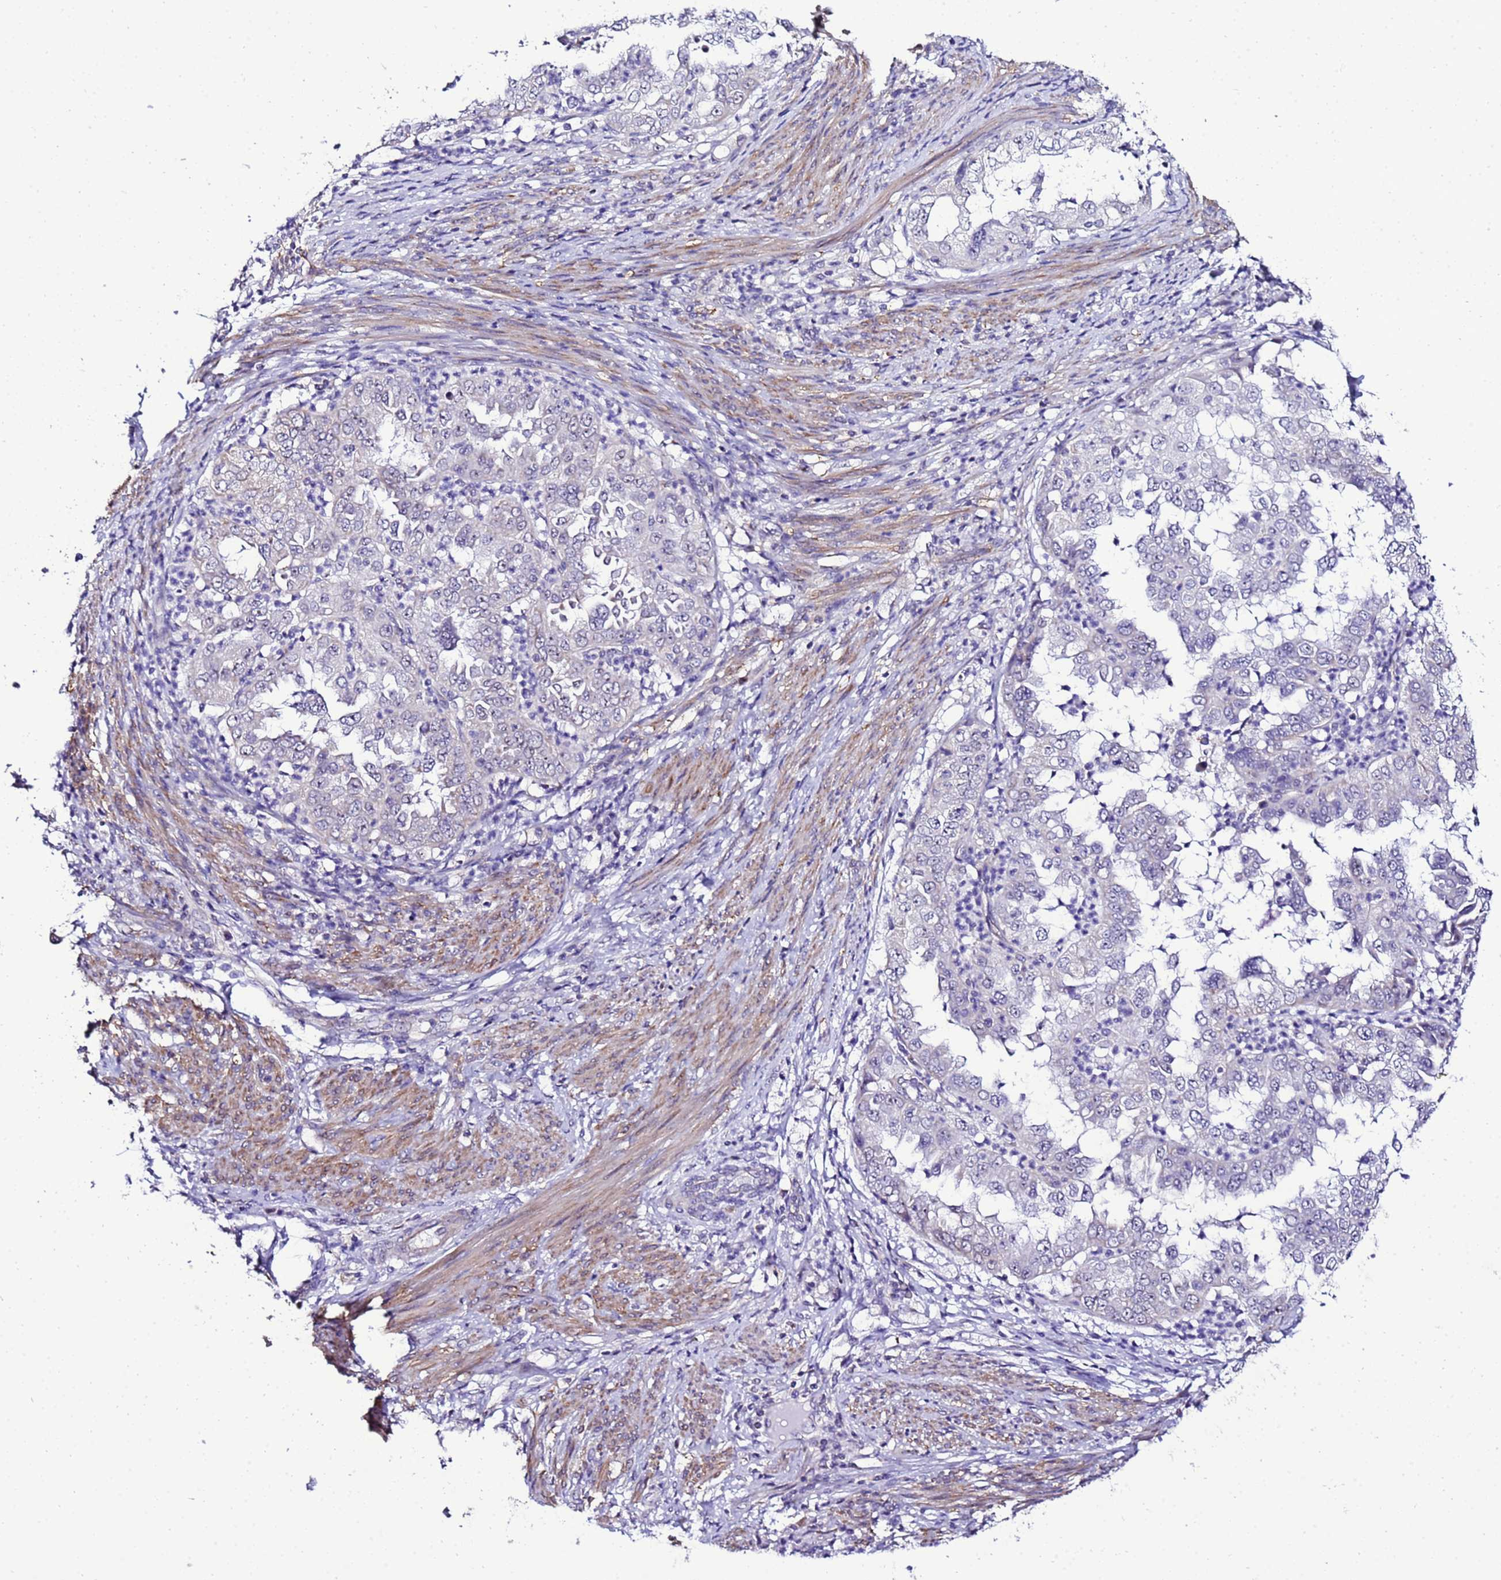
{"staining": {"intensity": "negative", "quantity": "none", "location": "none"}, "tissue": "endometrial cancer", "cell_type": "Tumor cells", "image_type": "cancer", "snomed": [{"axis": "morphology", "description": "Adenocarcinoma, NOS"}, {"axis": "topography", "description": "Endometrium"}], "caption": "Immunohistochemistry (IHC) micrograph of human endometrial adenocarcinoma stained for a protein (brown), which displays no staining in tumor cells.", "gene": "DPH6", "patient": {"sex": "female", "age": 85}}